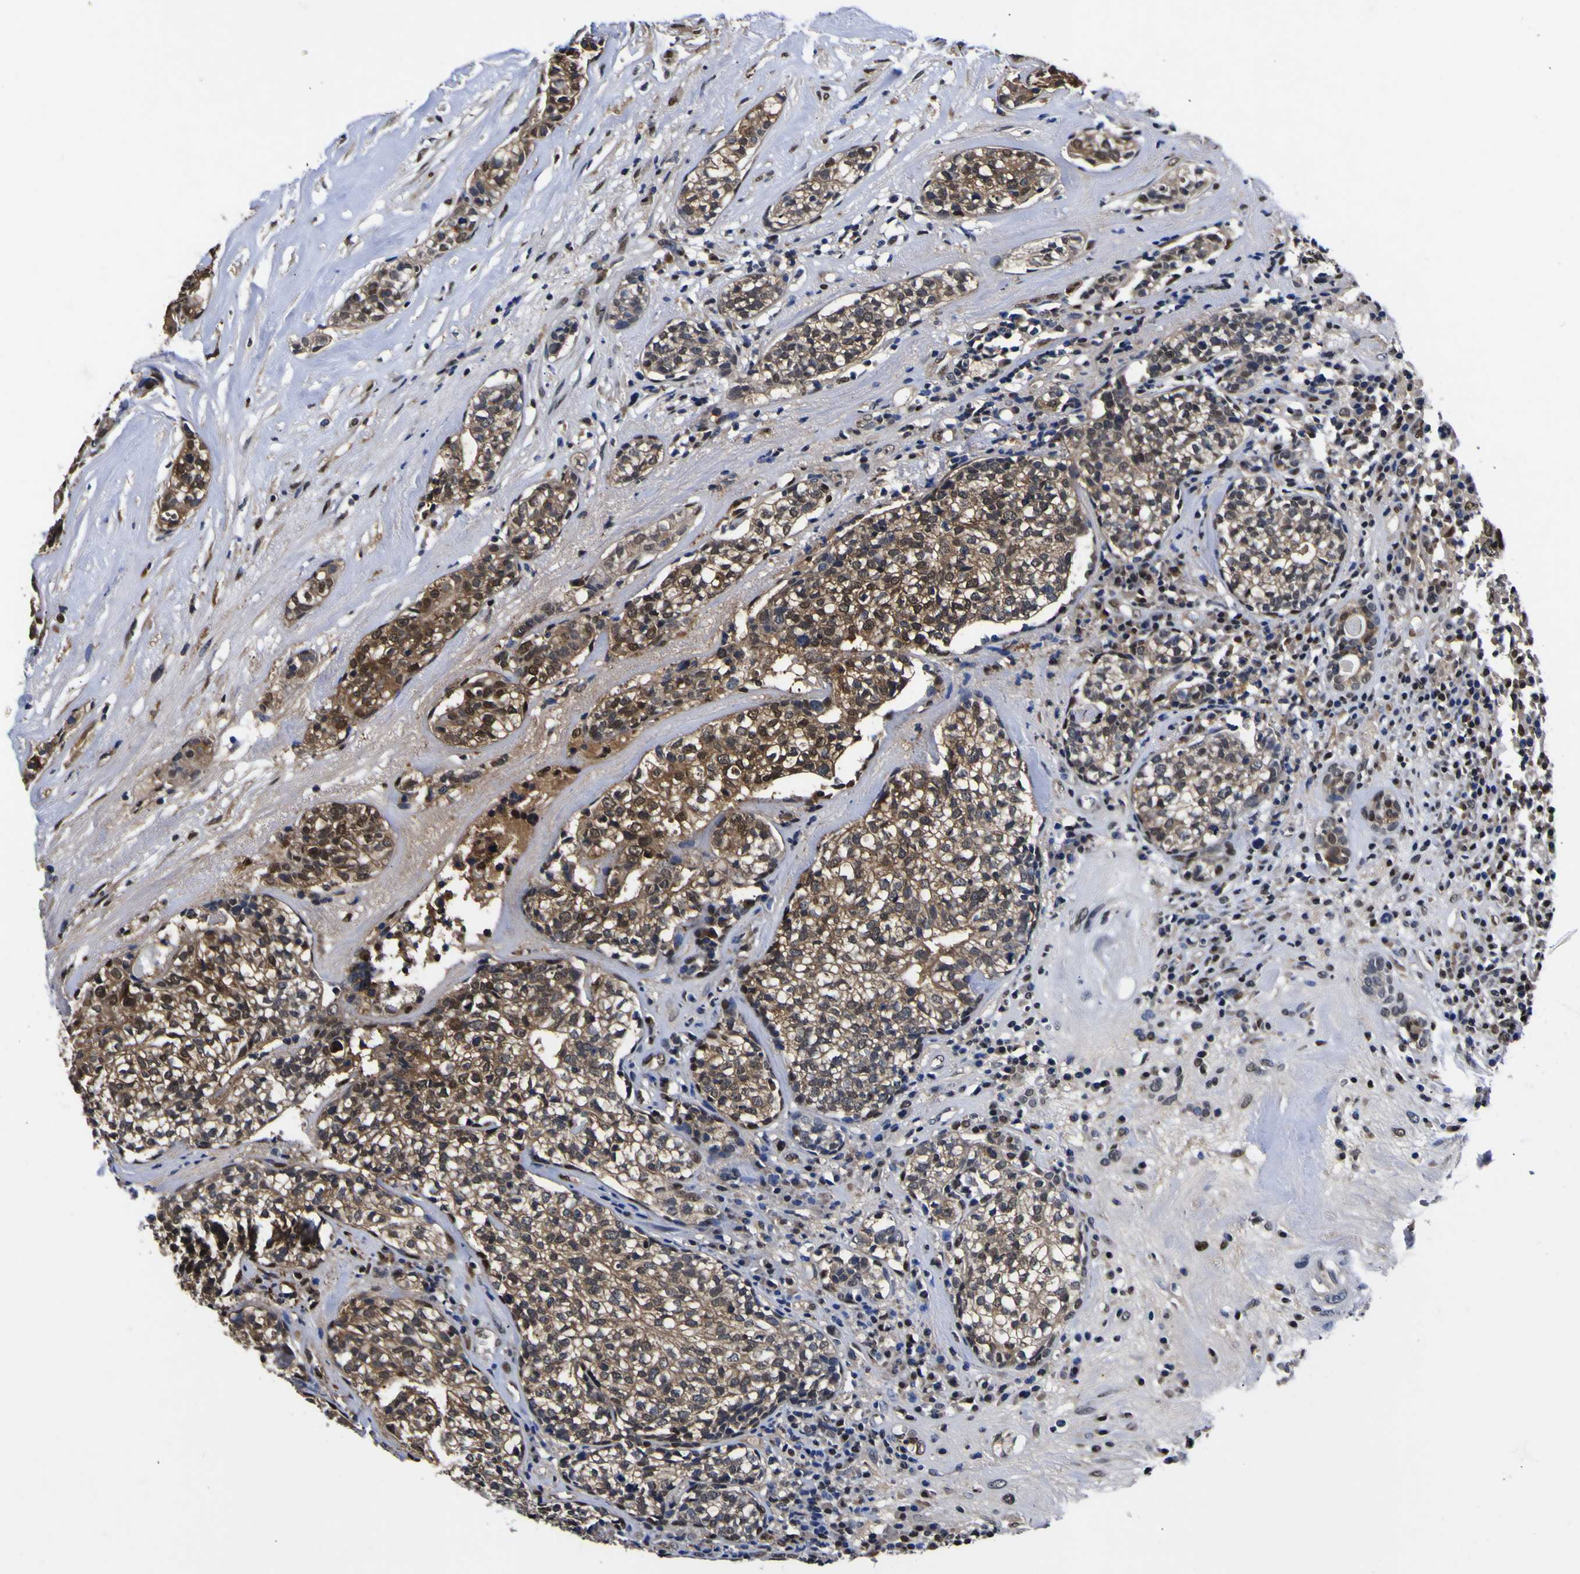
{"staining": {"intensity": "moderate", "quantity": ">75%", "location": "cytoplasmic/membranous,nuclear"}, "tissue": "head and neck cancer", "cell_type": "Tumor cells", "image_type": "cancer", "snomed": [{"axis": "morphology", "description": "Adenocarcinoma, NOS"}, {"axis": "topography", "description": "Salivary gland"}, {"axis": "topography", "description": "Head-Neck"}], "caption": "DAB immunohistochemical staining of human head and neck cancer (adenocarcinoma) demonstrates moderate cytoplasmic/membranous and nuclear protein expression in about >75% of tumor cells.", "gene": "FAM110B", "patient": {"sex": "female", "age": 65}}